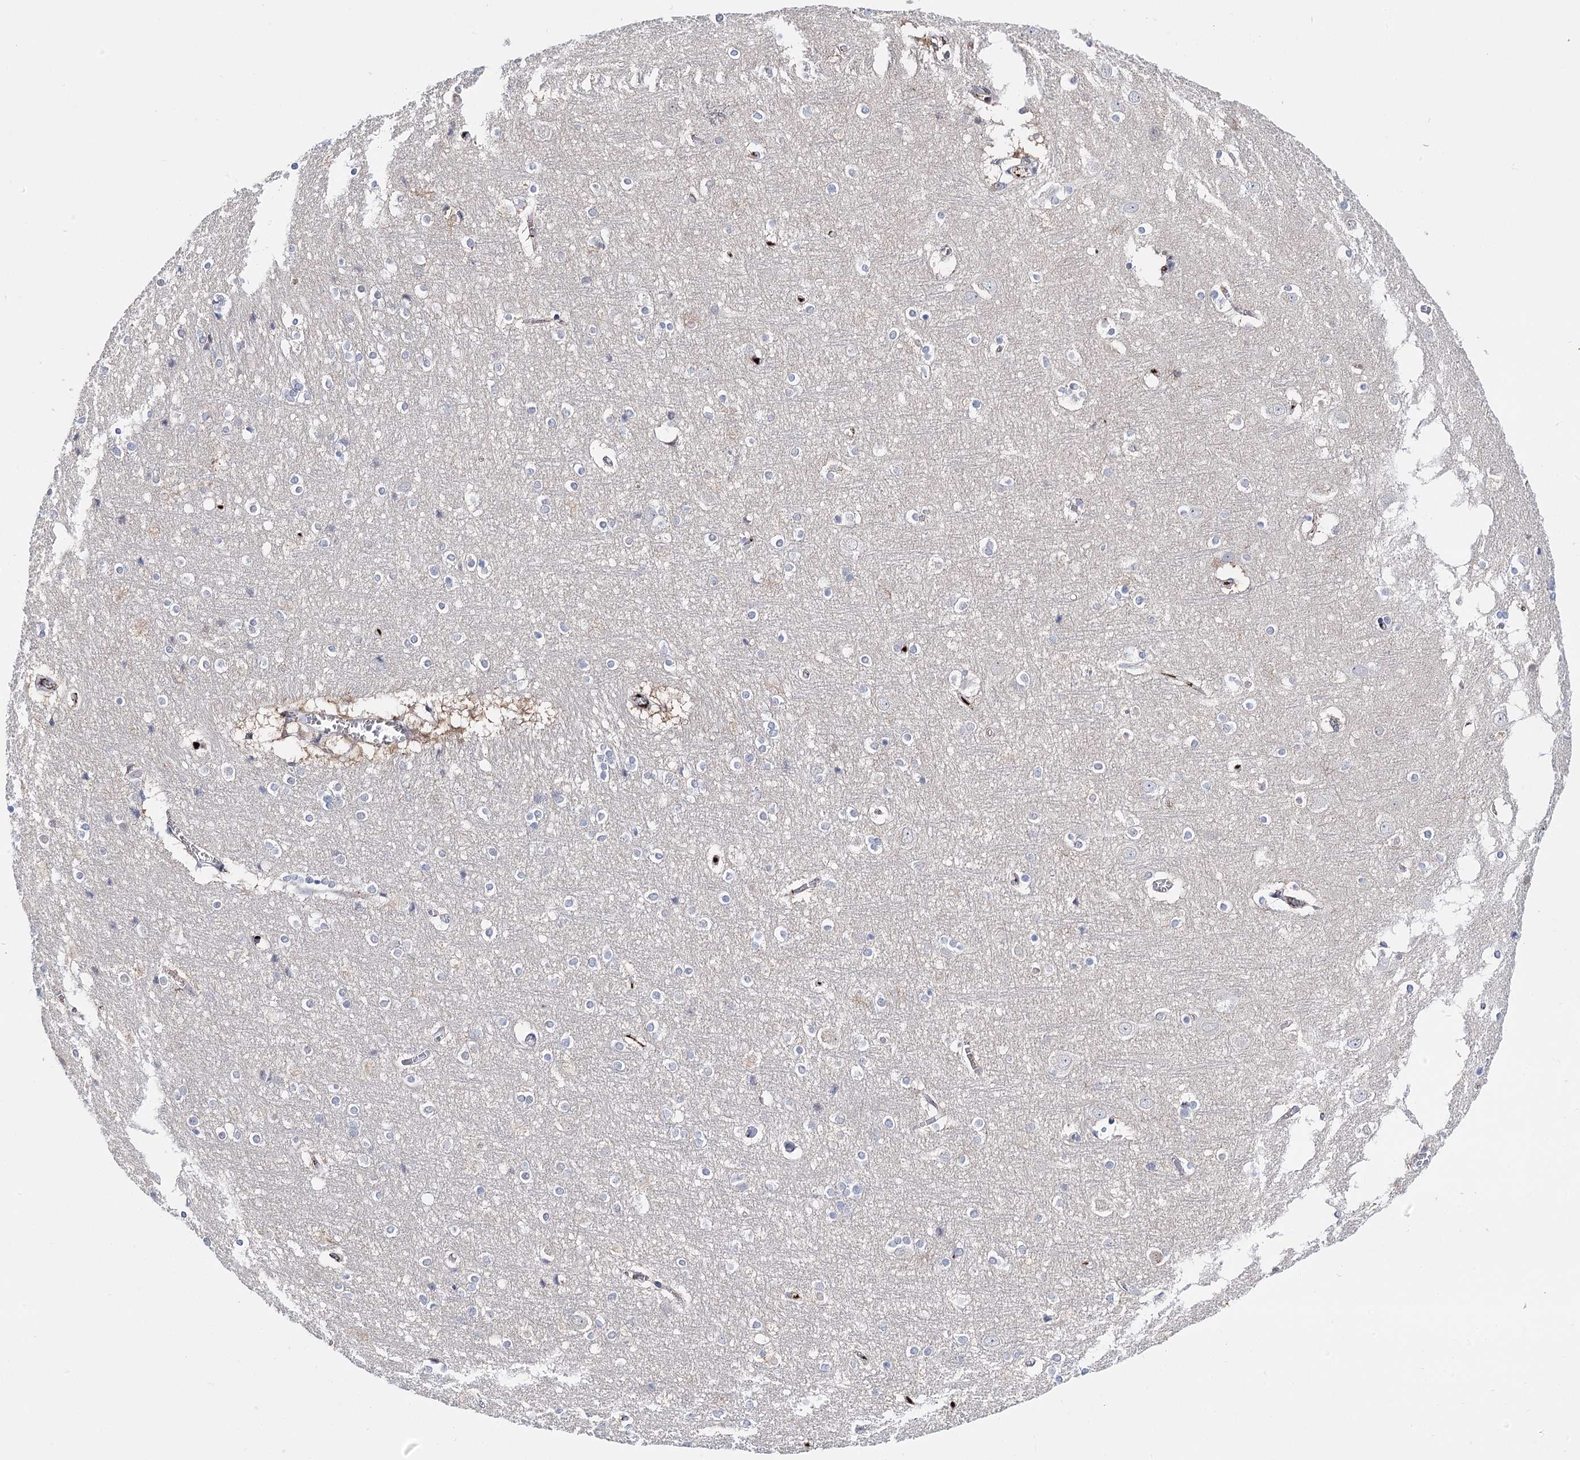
{"staining": {"intensity": "negative", "quantity": "none", "location": "none"}, "tissue": "cerebral cortex", "cell_type": "Endothelial cells", "image_type": "normal", "snomed": [{"axis": "morphology", "description": "Normal tissue, NOS"}, {"axis": "topography", "description": "Cerebral cortex"}], "caption": "Immunohistochemistry (IHC) of normal human cerebral cortex demonstrates no staining in endothelial cells. (DAB immunohistochemistry (IHC) with hematoxylin counter stain).", "gene": "UGP2", "patient": {"sex": "male", "age": 54}}